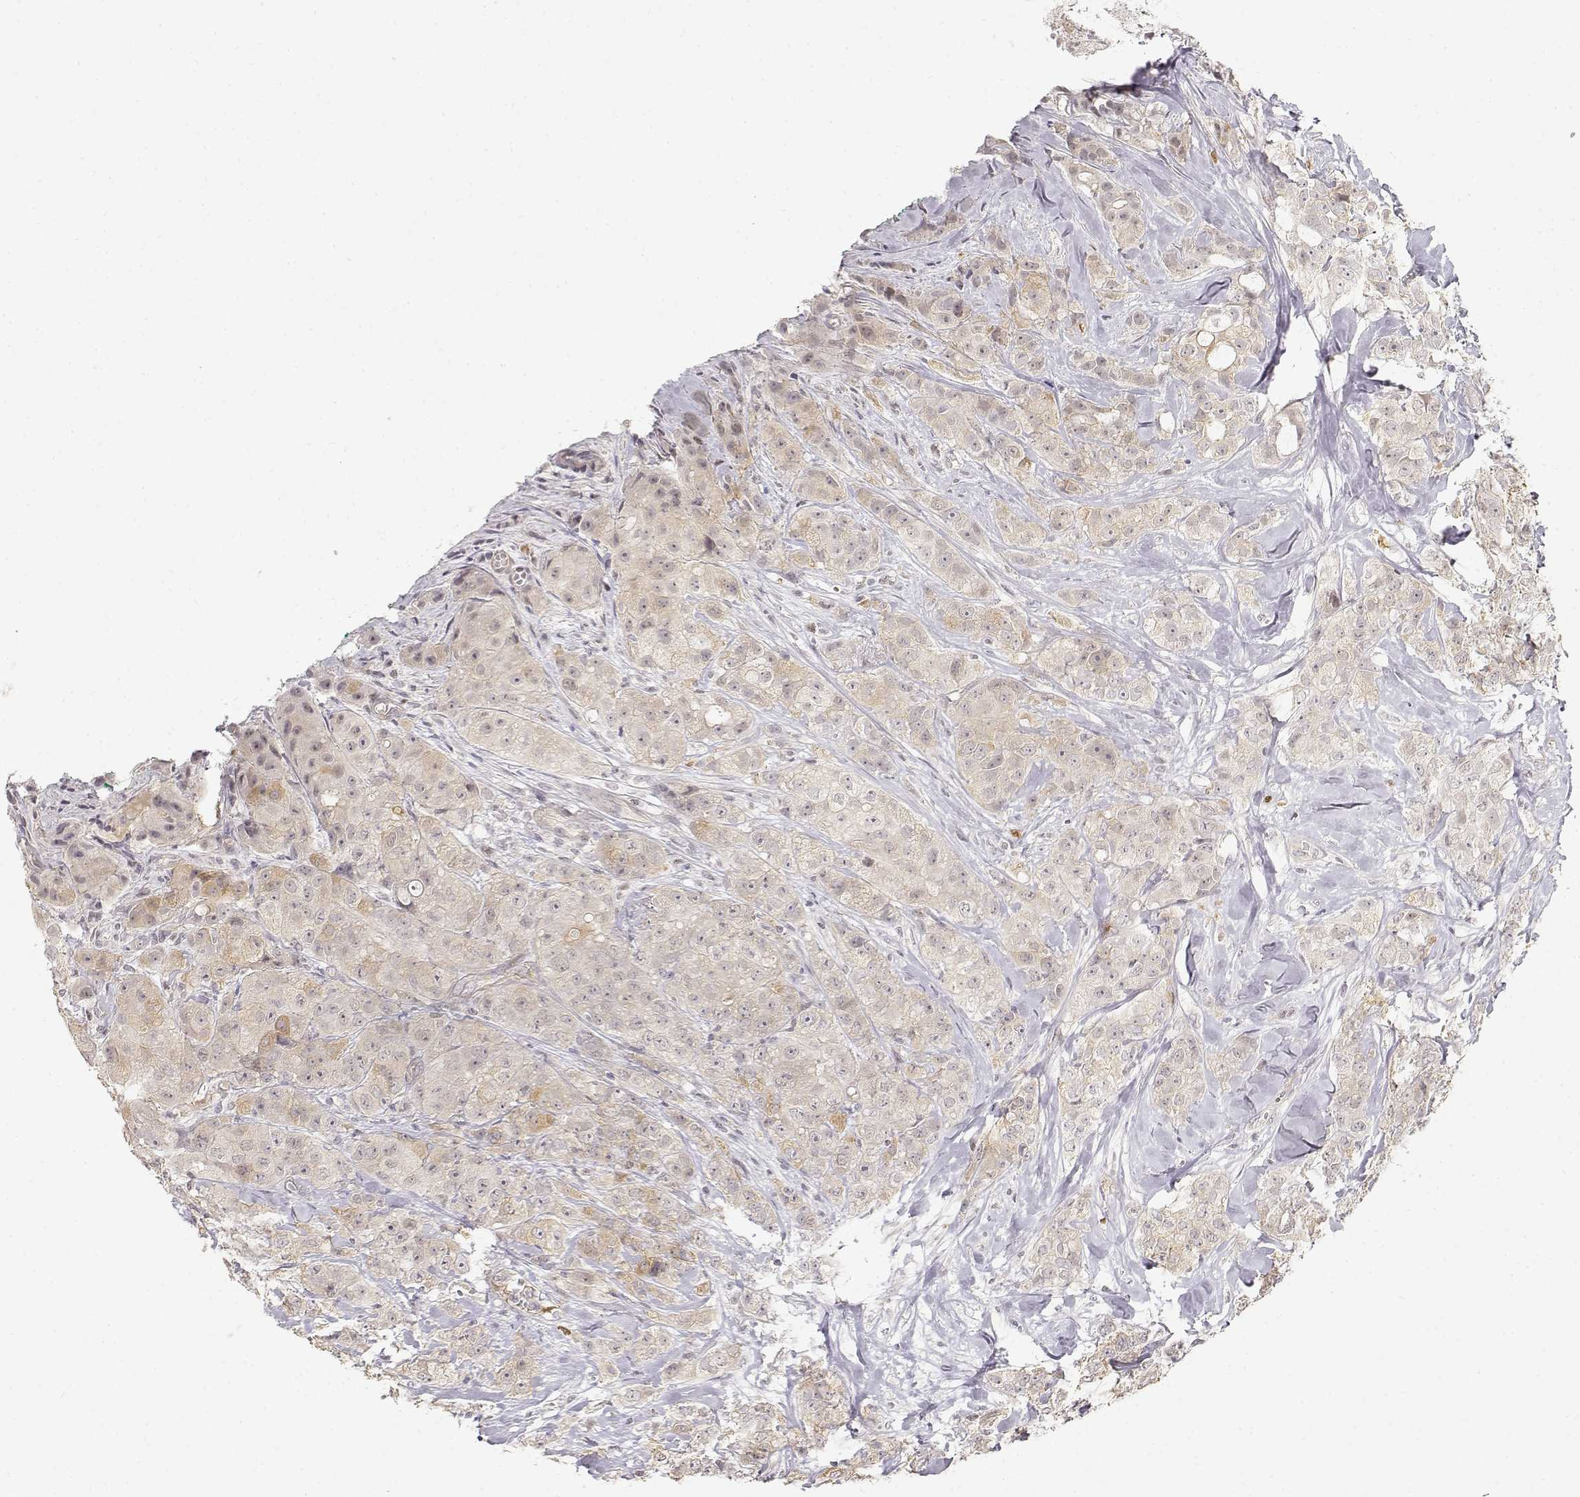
{"staining": {"intensity": "weak", "quantity": "25%-75%", "location": "cytoplasmic/membranous"}, "tissue": "breast cancer", "cell_type": "Tumor cells", "image_type": "cancer", "snomed": [{"axis": "morphology", "description": "Duct carcinoma"}, {"axis": "topography", "description": "Breast"}], "caption": "The immunohistochemical stain labels weak cytoplasmic/membranous staining in tumor cells of breast cancer tissue.", "gene": "EAF2", "patient": {"sex": "female", "age": 43}}